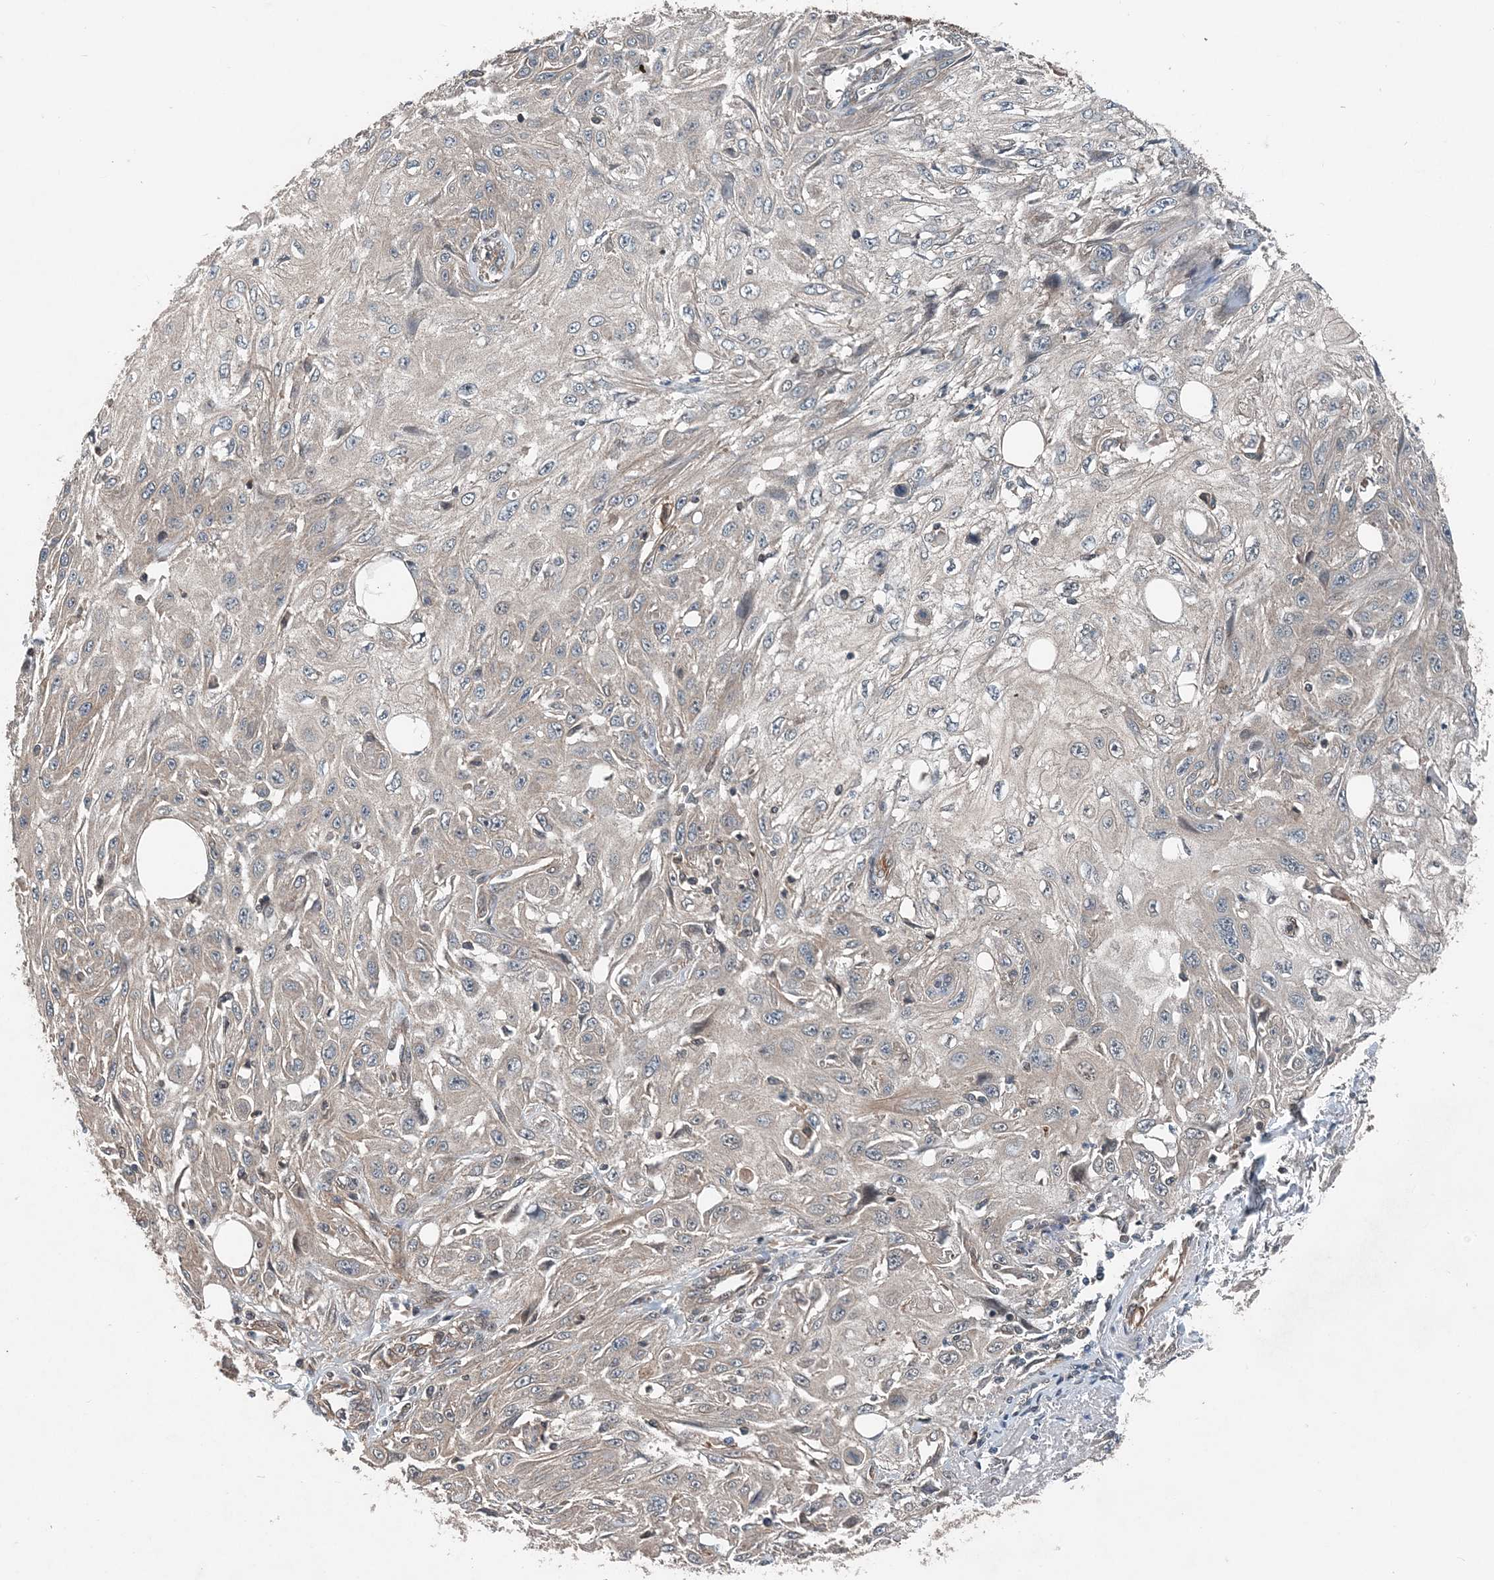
{"staining": {"intensity": "weak", "quantity": "<25%", "location": "cytoplasmic/membranous,nuclear"}, "tissue": "skin cancer", "cell_type": "Tumor cells", "image_type": "cancer", "snomed": [{"axis": "morphology", "description": "Squamous cell carcinoma, NOS"}, {"axis": "topography", "description": "Skin"}], "caption": "Histopathology image shows no significant protein staining in tumor cells of skin cancer. (DAB (3,3'-diaminobenzidine) IHC visualized using brightfield microscopy, high magnification).", "gene": "SMPD3", "patient": {"sex": "male", "age": 75}}